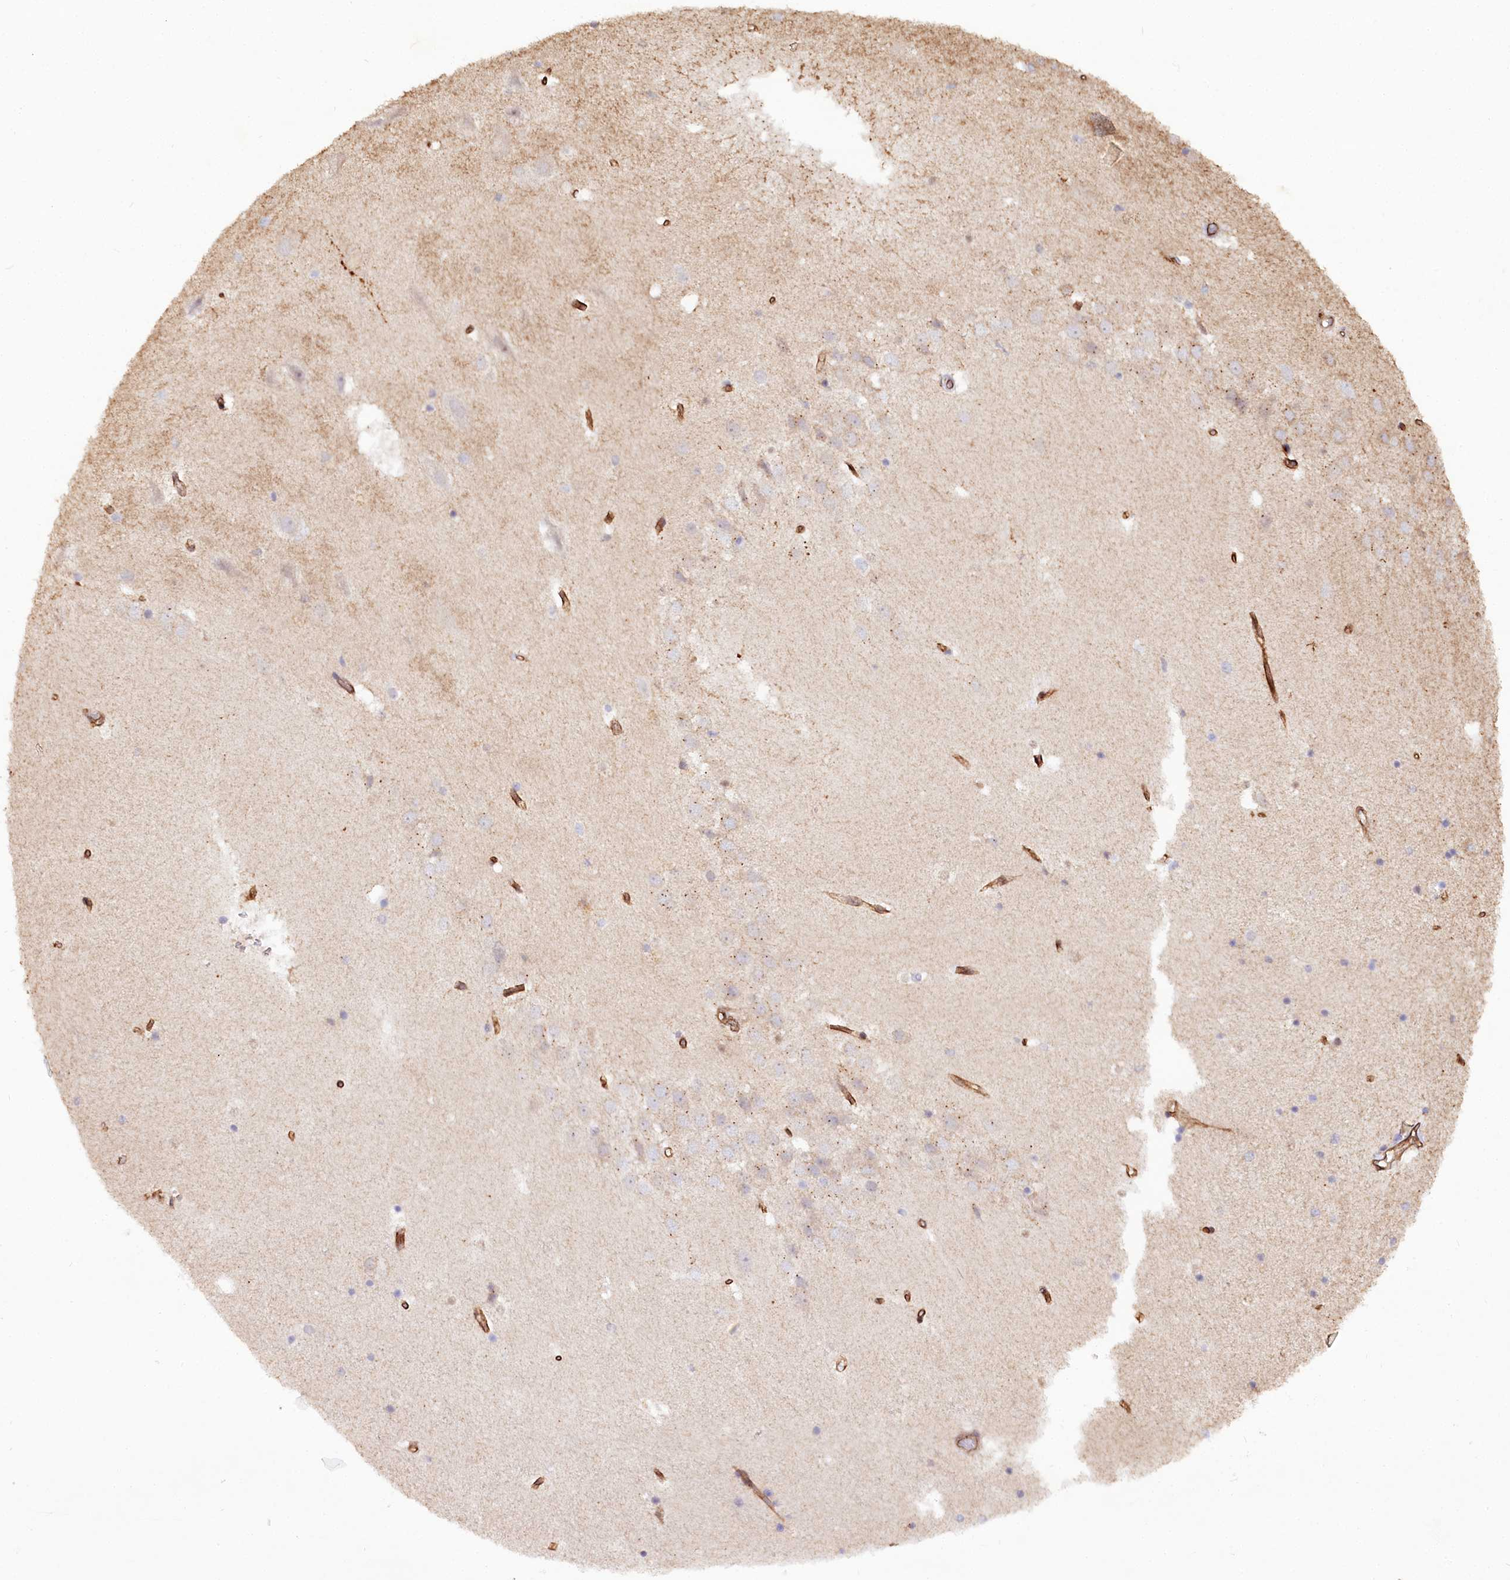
{"staining": {"intensity": "negative", "quantity": "none", "location": "none"}, "tissue": "hippocampus", "cell_type": "Glial cells", "image_type": "normal", "snomed": [{"axis": "morphology", "description": "Normal tissue, NOS"}, {"axis": "topography", "description": "Hippocampus"}], "caption": "Immunohistochemical staining of benign hippocampus displays no significant expression in glial cells. (DAB immunohistochemistry (IHC), high magnification).", "gene": "COPG1", "patient": {"sex": "female", "age": 52}}